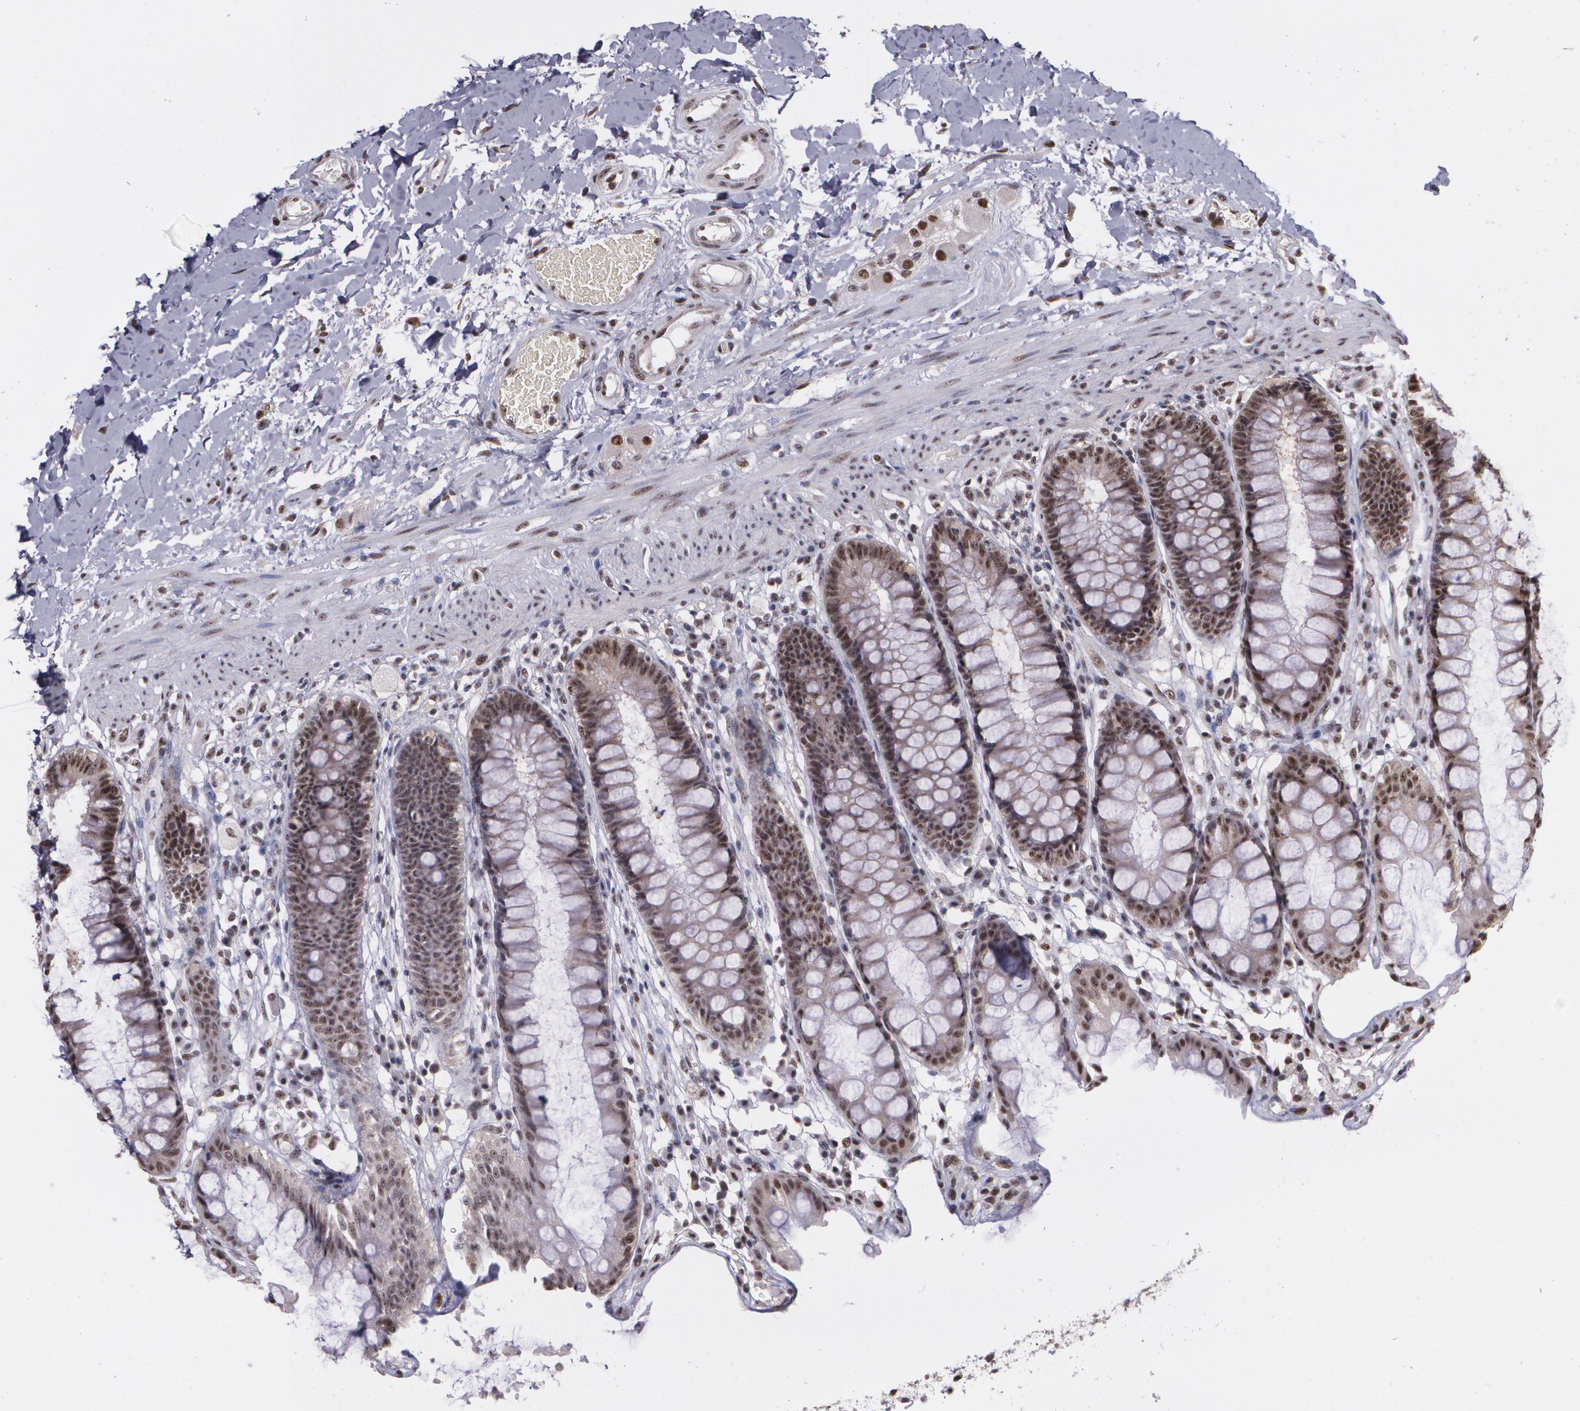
{"staining": {"intensity": "strong", "quantity": ">75%", "location": "cytoplasmic/membranous,nuclear"}, "tissue": "rectum", "cell_type": "Glandular cells", "image_type": "normal", "snomed": [{"axis": "morphology", "description": "Normal tissue, NOS"}, {"axis": "topography", "description": "Rectum"}], "caption": "Strong cytoplasmic/membranous,nuclear positivity is present in about >75% of glandular cells in unremarkable rectum.", "gene": "C6orf15", "patient": {"sex": "female", "age": 46}}